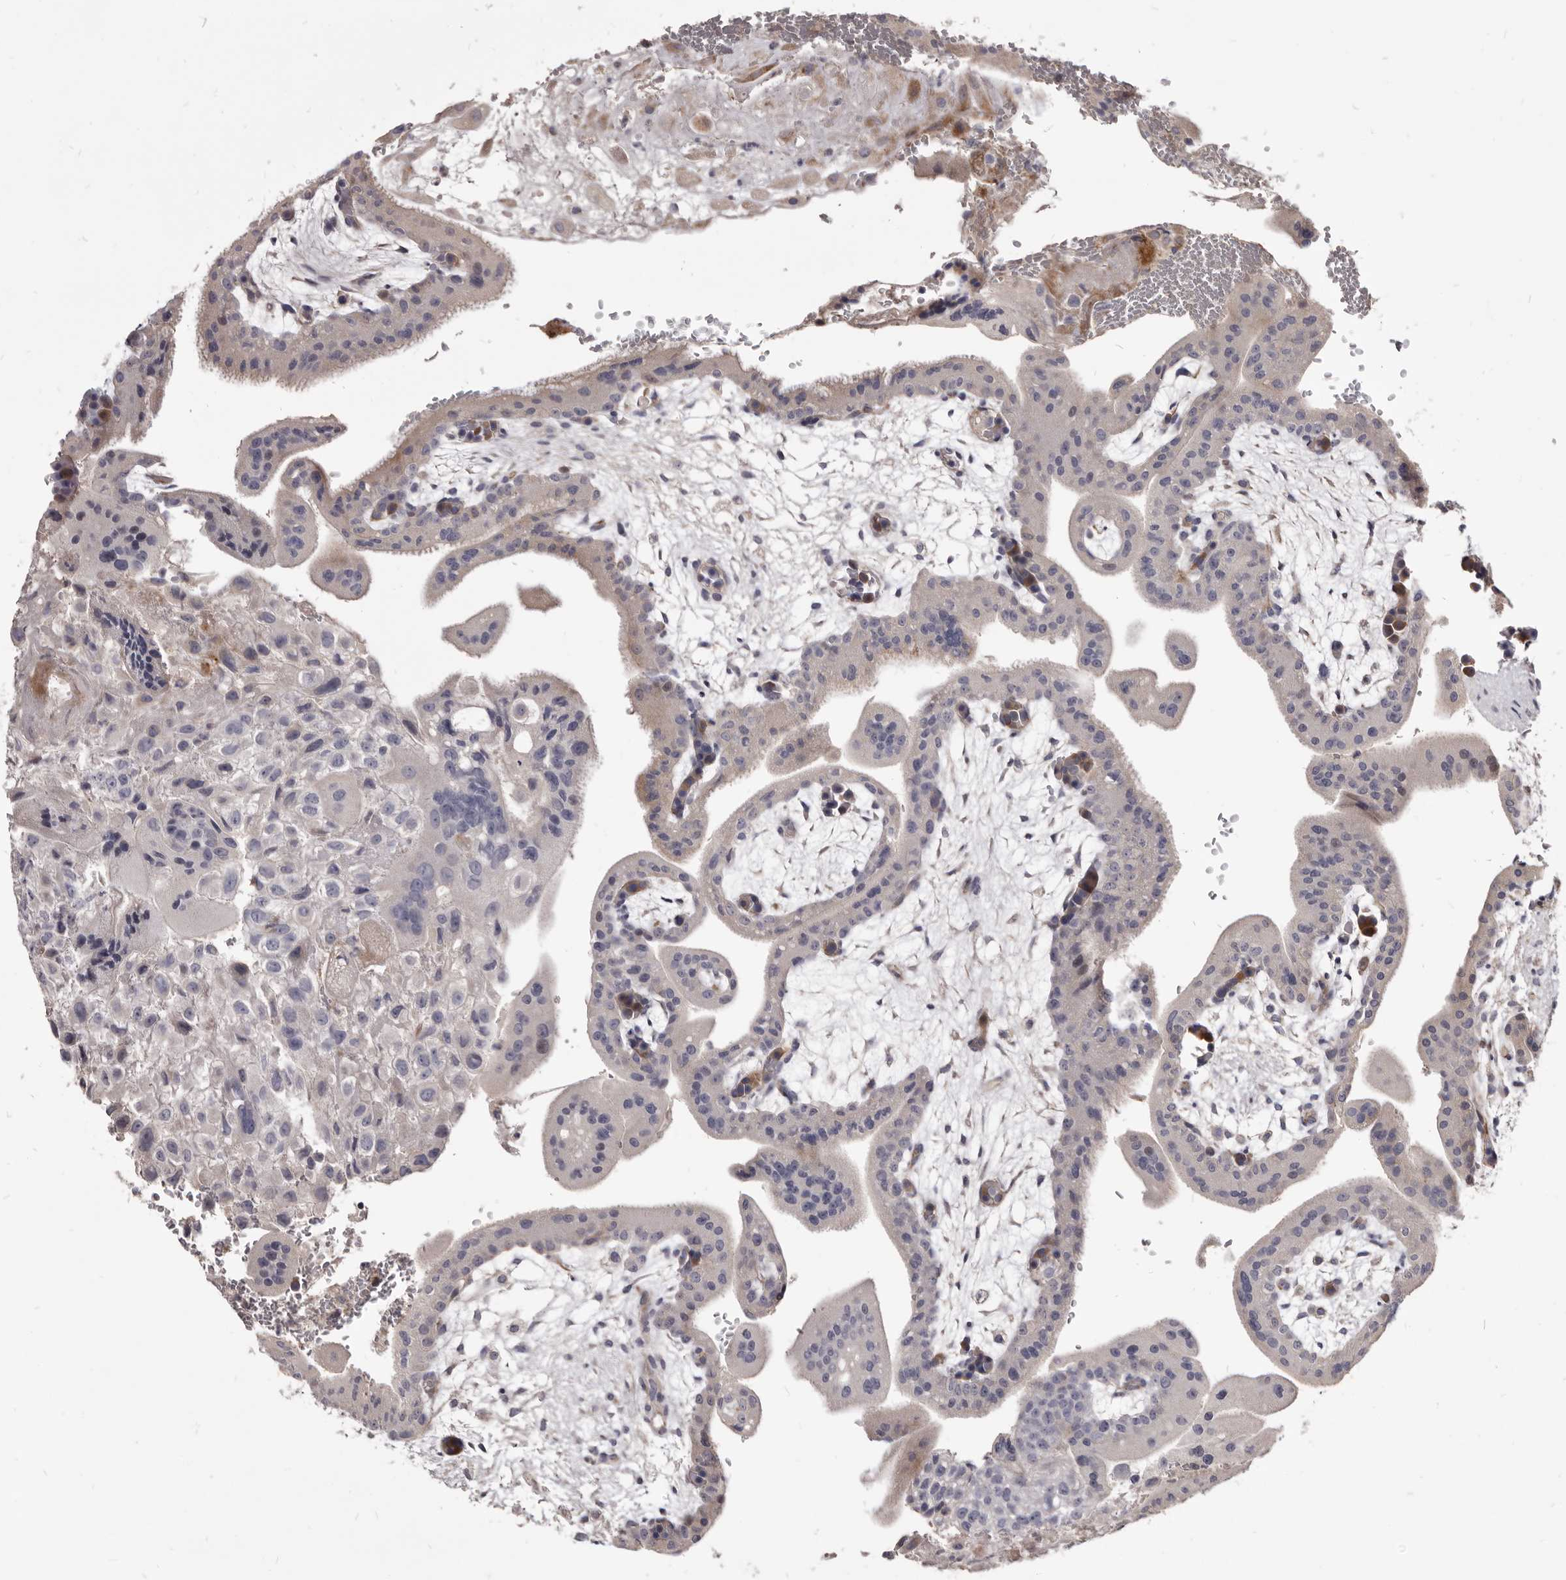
{"staining": {"intensity": "moderate", "quantity": ">75%", "location": "cytoplasmic/membranous"}, "tissue": "placenta", "cell_type": "Decidual cells", "image_type": "normal", "snomed": [{"axis": "morphology", "description": "Normal tissue, NOS"}, {"axis": "topography", "description": "Placenta"}], "caption": "The micrograph displays immunohistochemical staining of benign placenta. There is moderate cytoplasmic/membranous expression is seen in about >75% of decidual cells.", "gene": "FAS", "patient": {"sex": "female", "age": 35}}